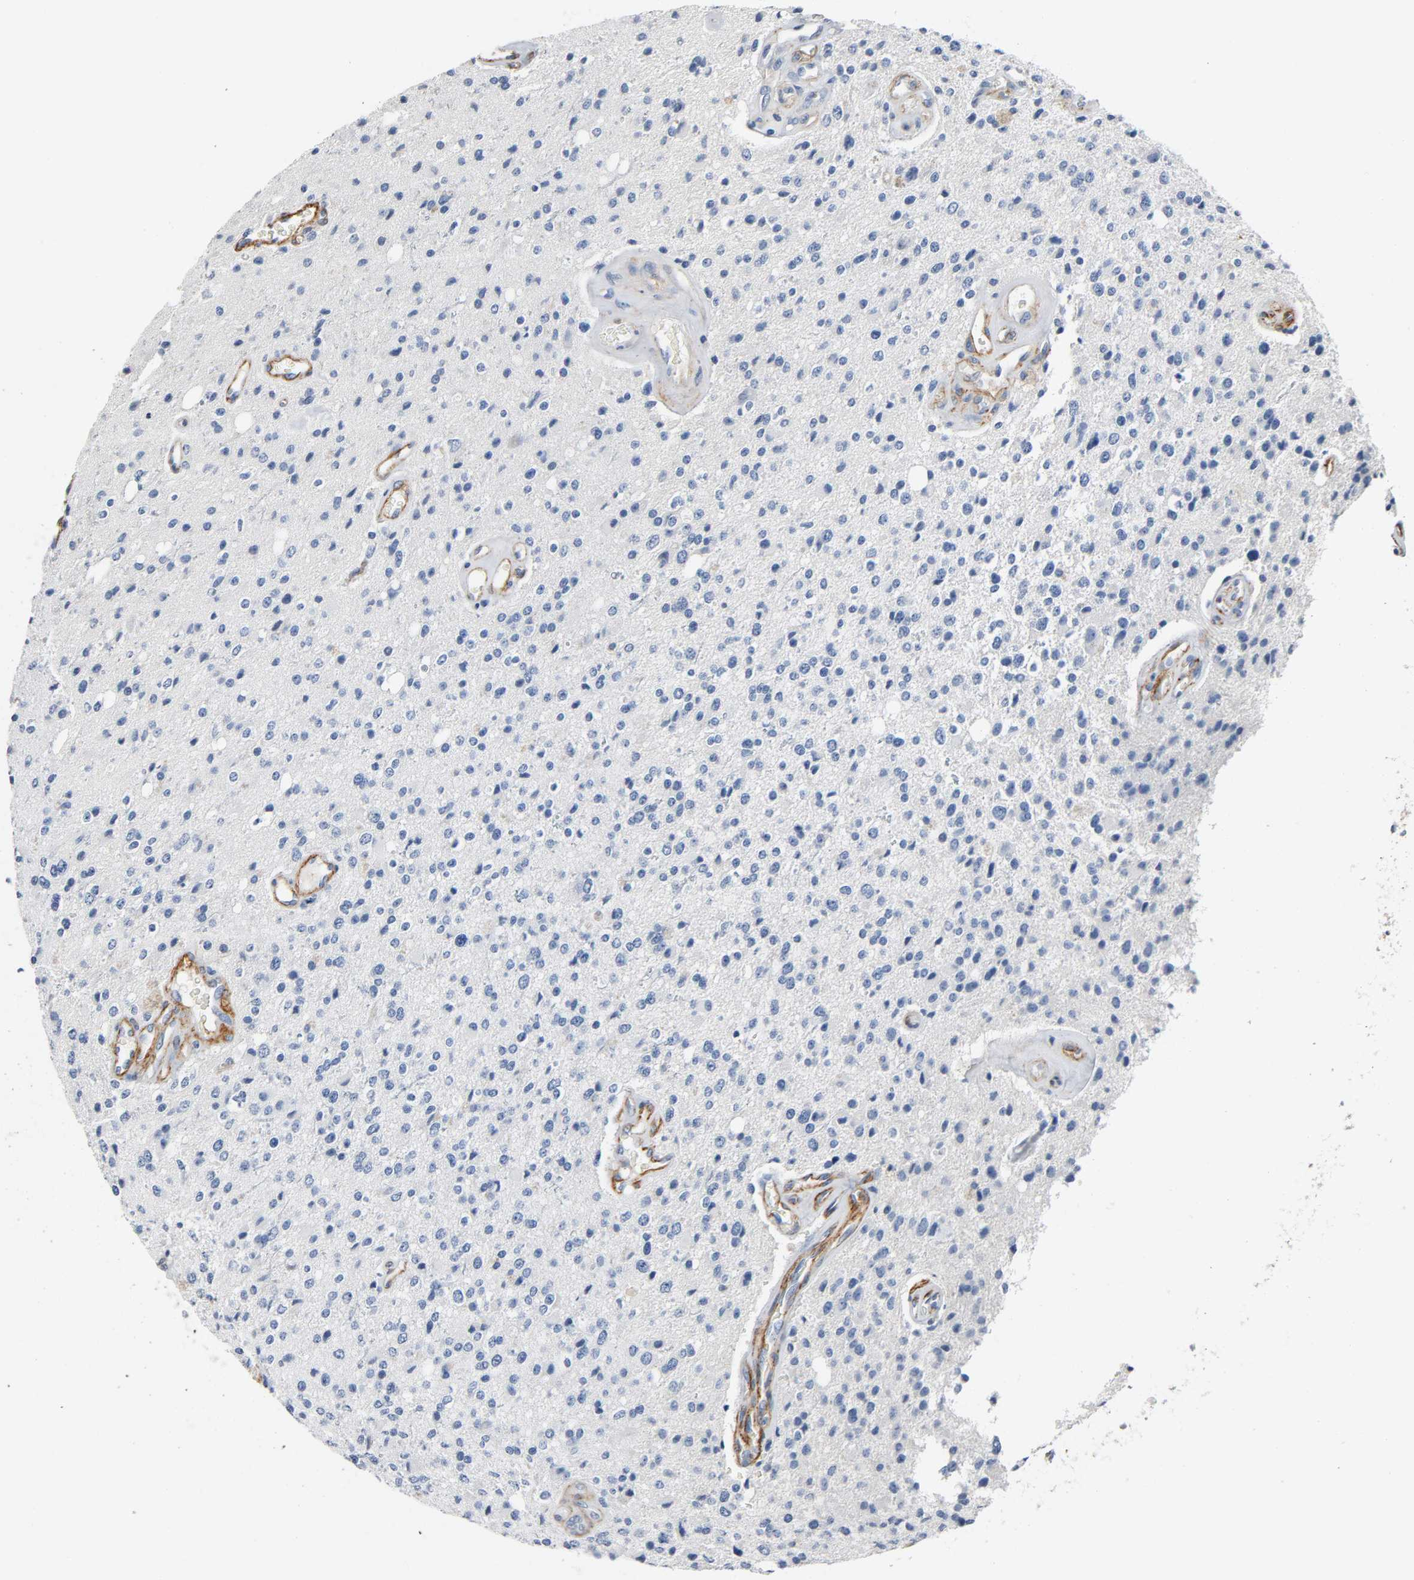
{"staining": {"intensity": "negative", "quantity": "none", "location": "none"}, "tissue": "glioma", "cell_type": "Tumor cells", "image_type": "cancer", "snomed": [{"axis": "morphology", "description": "Glioma, malignant, High grade"}, {"axis": "topography", "description": "Brain"}], "caption": "The histopathology image demonstrates no significant expression in tumor cells of malignant glioma (high-grade).", "gene": "ANPEP", "patient": {"sex": "male", "age": 47}}